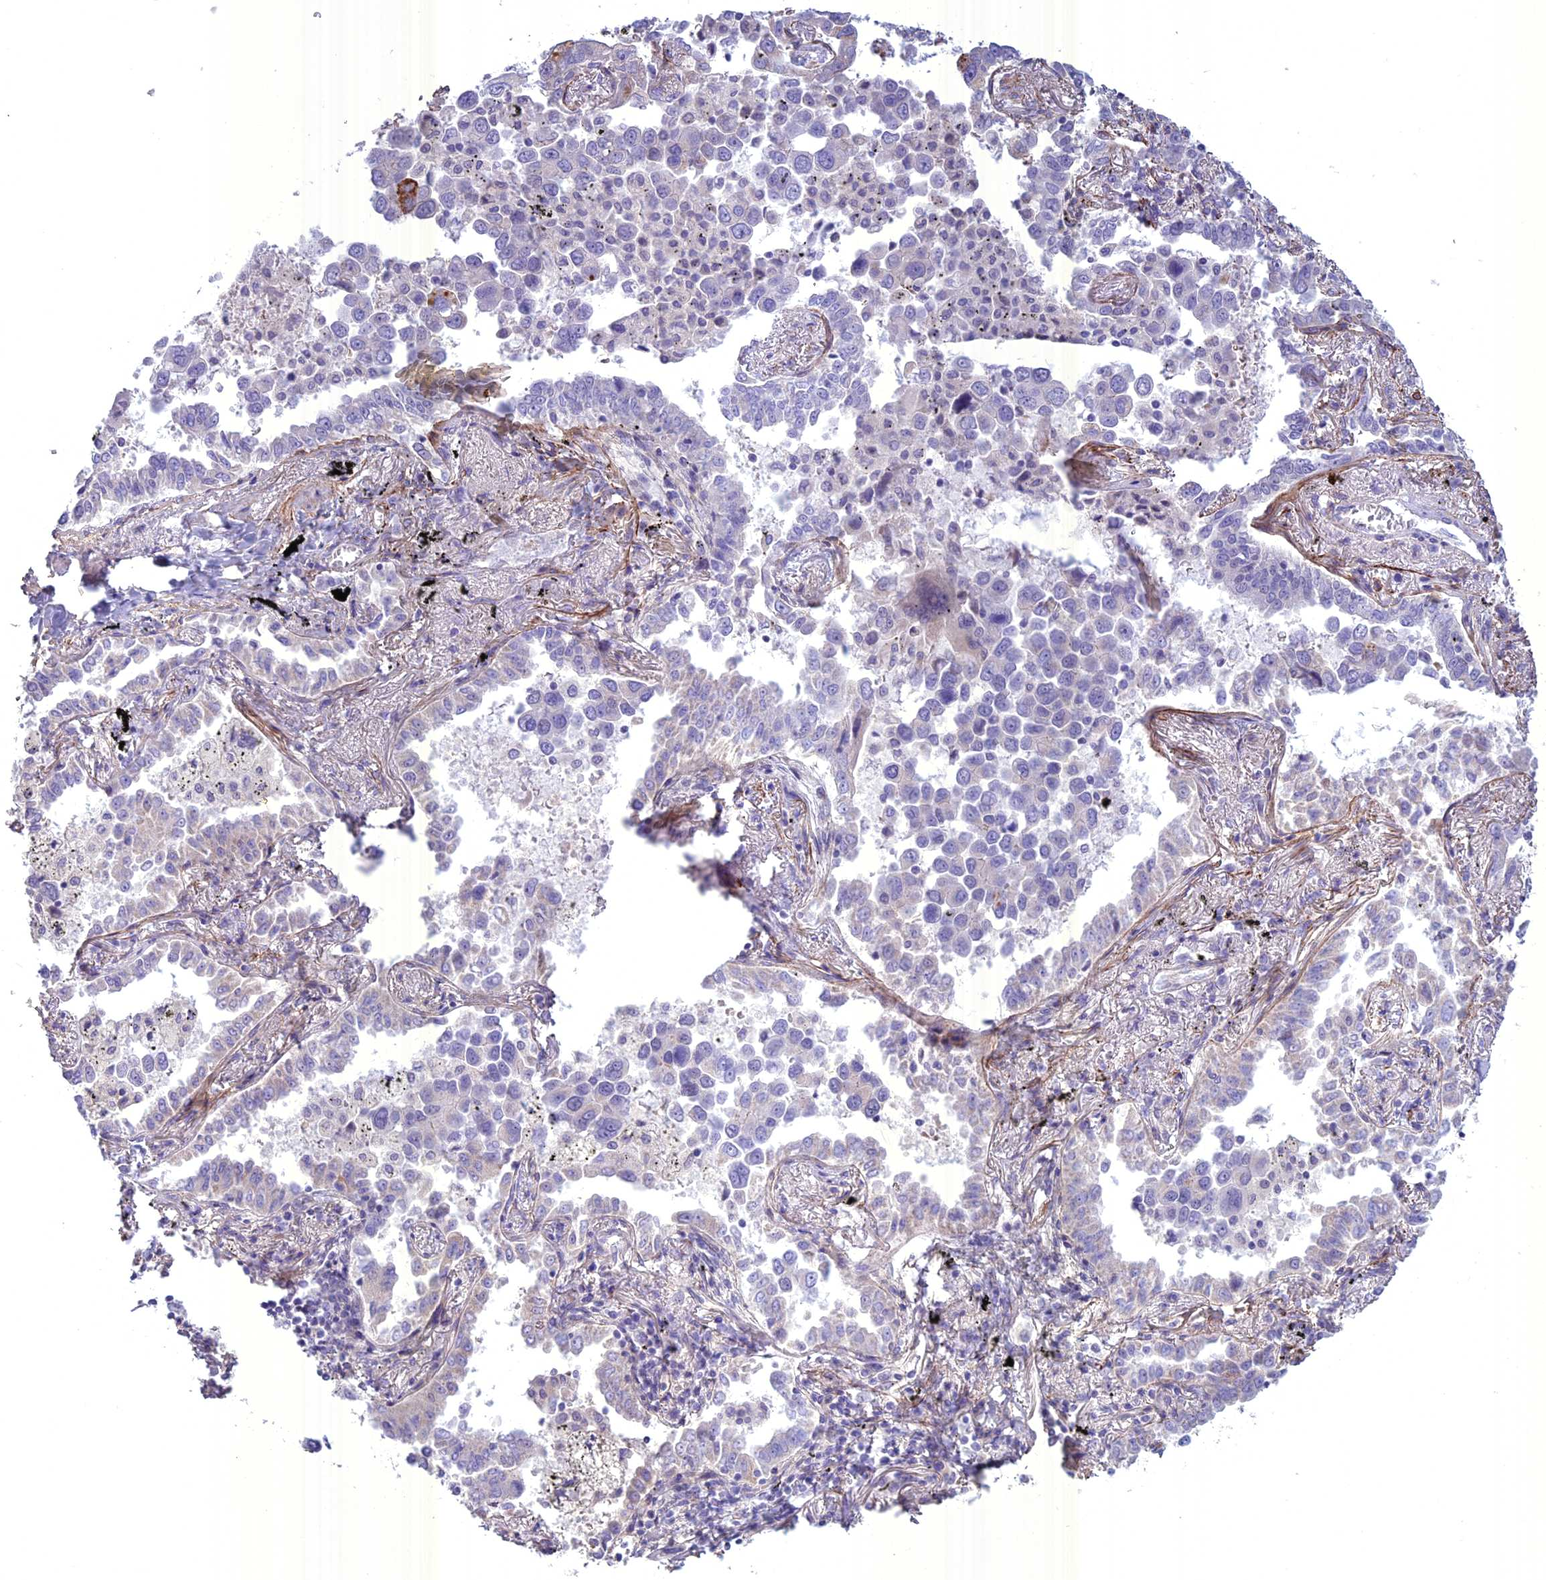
{"staining": {"intensity": "negative", "quantity": "none", "location": "none"}, "tissue": "lung cancer", "cell_type": "Tumor cells", "image_type": "cancer", "snomed": [{"axis": "morphology", "description": "Adenocarcinoma, NOS"}, {"axis": "topography", "description": "Lung"}], "caption": "High magnification brightfield microscopy of adenocarcinoma (lung) stained with DAB (3,3'-diaminobenzidine) (brown) and counterstained with hematoxylin (blue): tumor cells show no significant positivity.", "gene": "SPHKAP", "patient": {"sex": "male", "age": 67}}